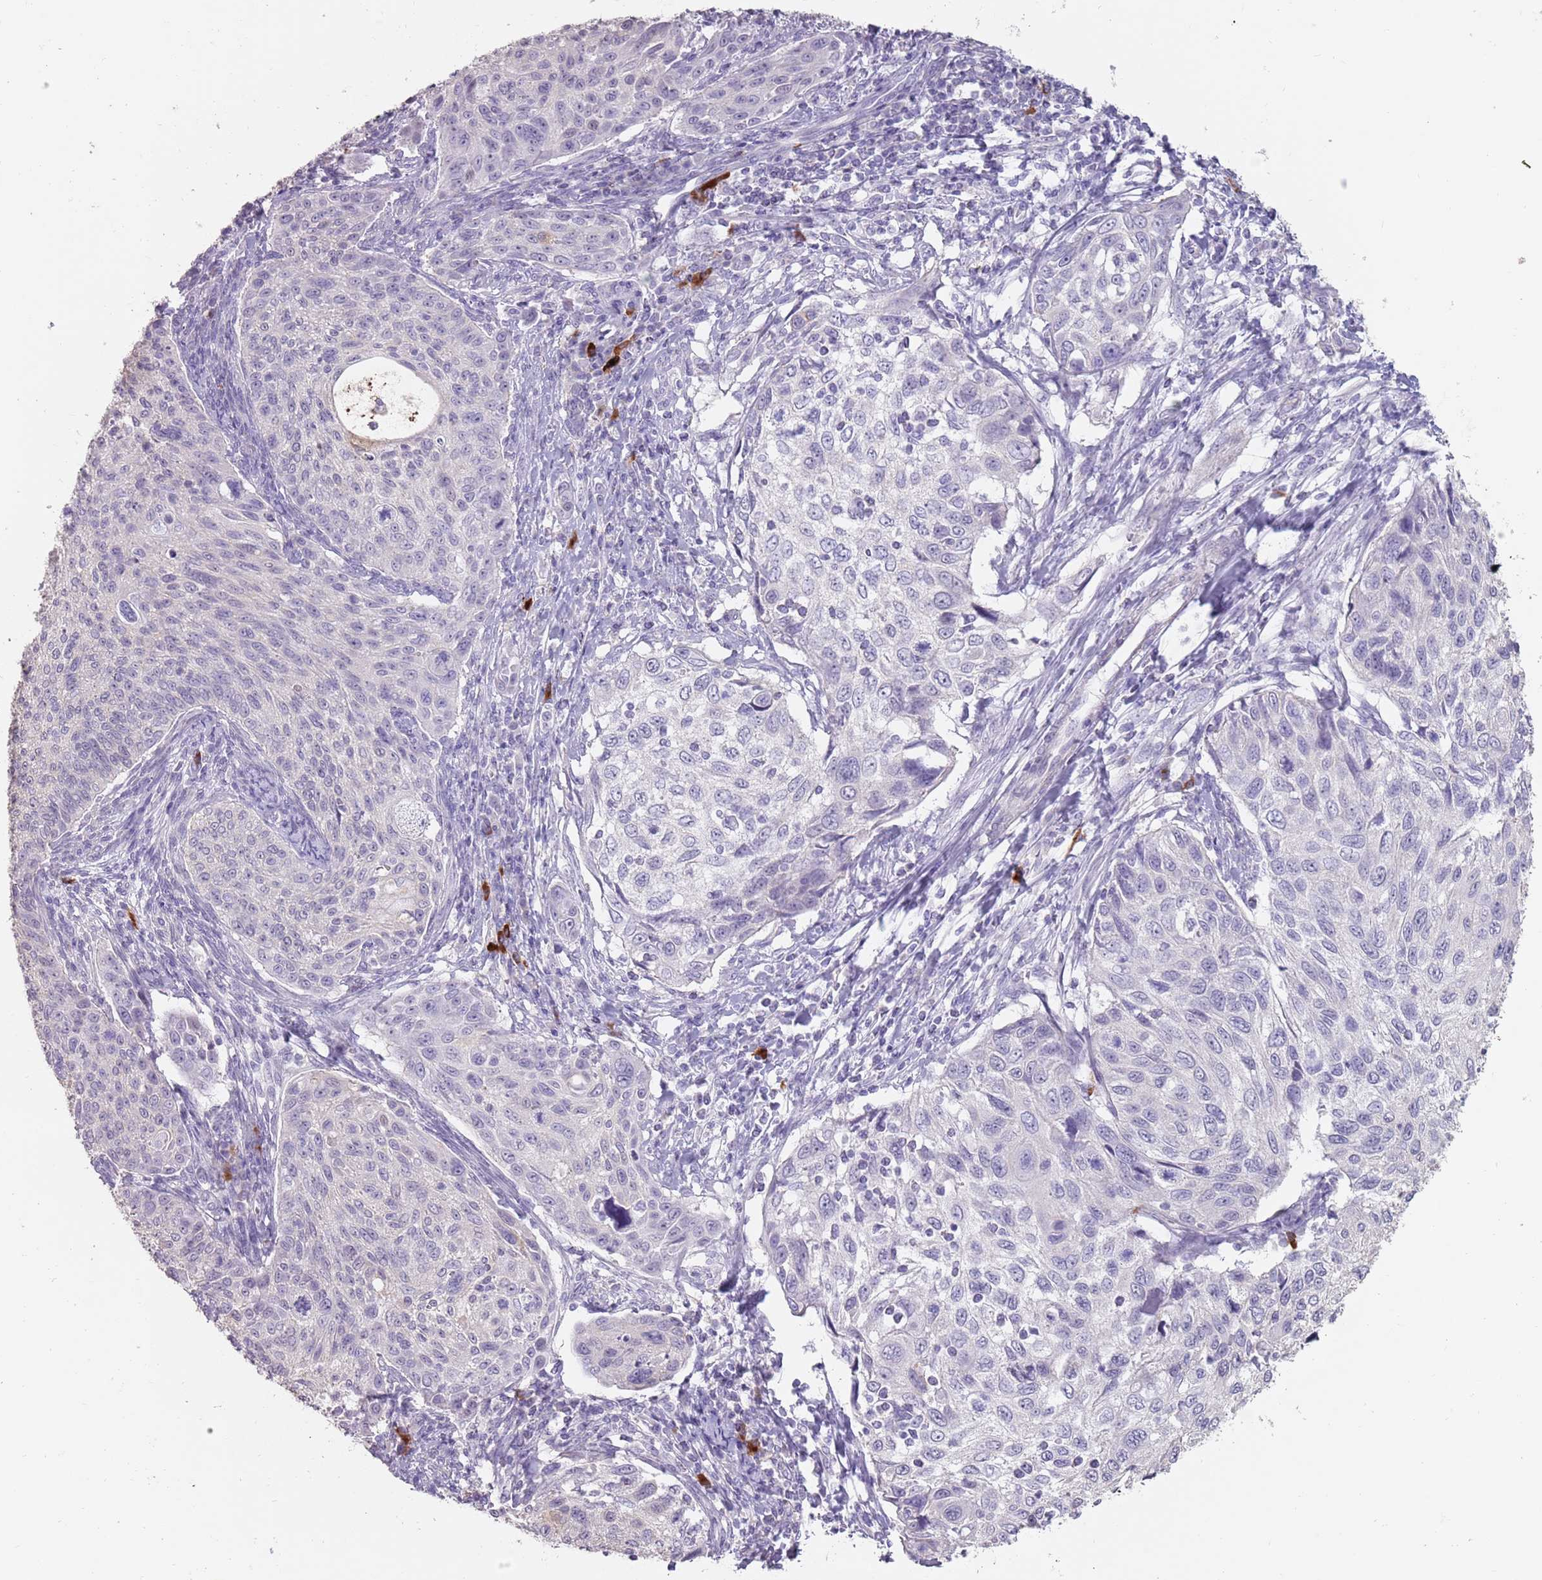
{"staining": {"intensity": "negative", "quantity": "none", "location": "none"}, "tissue": "cervical cancer", "cell_type": "Tumor cells", "image_type": "cancer", "snomed": [{"axis": "morphology", "description": "Squamous cell carcinoma, NOS"}, {"axis": "topography", "description": "Cervix"}], "caption": "The histopathology image demonstrates no significant staining in tumor cells of cervical cancer.", "gene": "STYK1", "patient": {"sex": "female", "age": 70}}